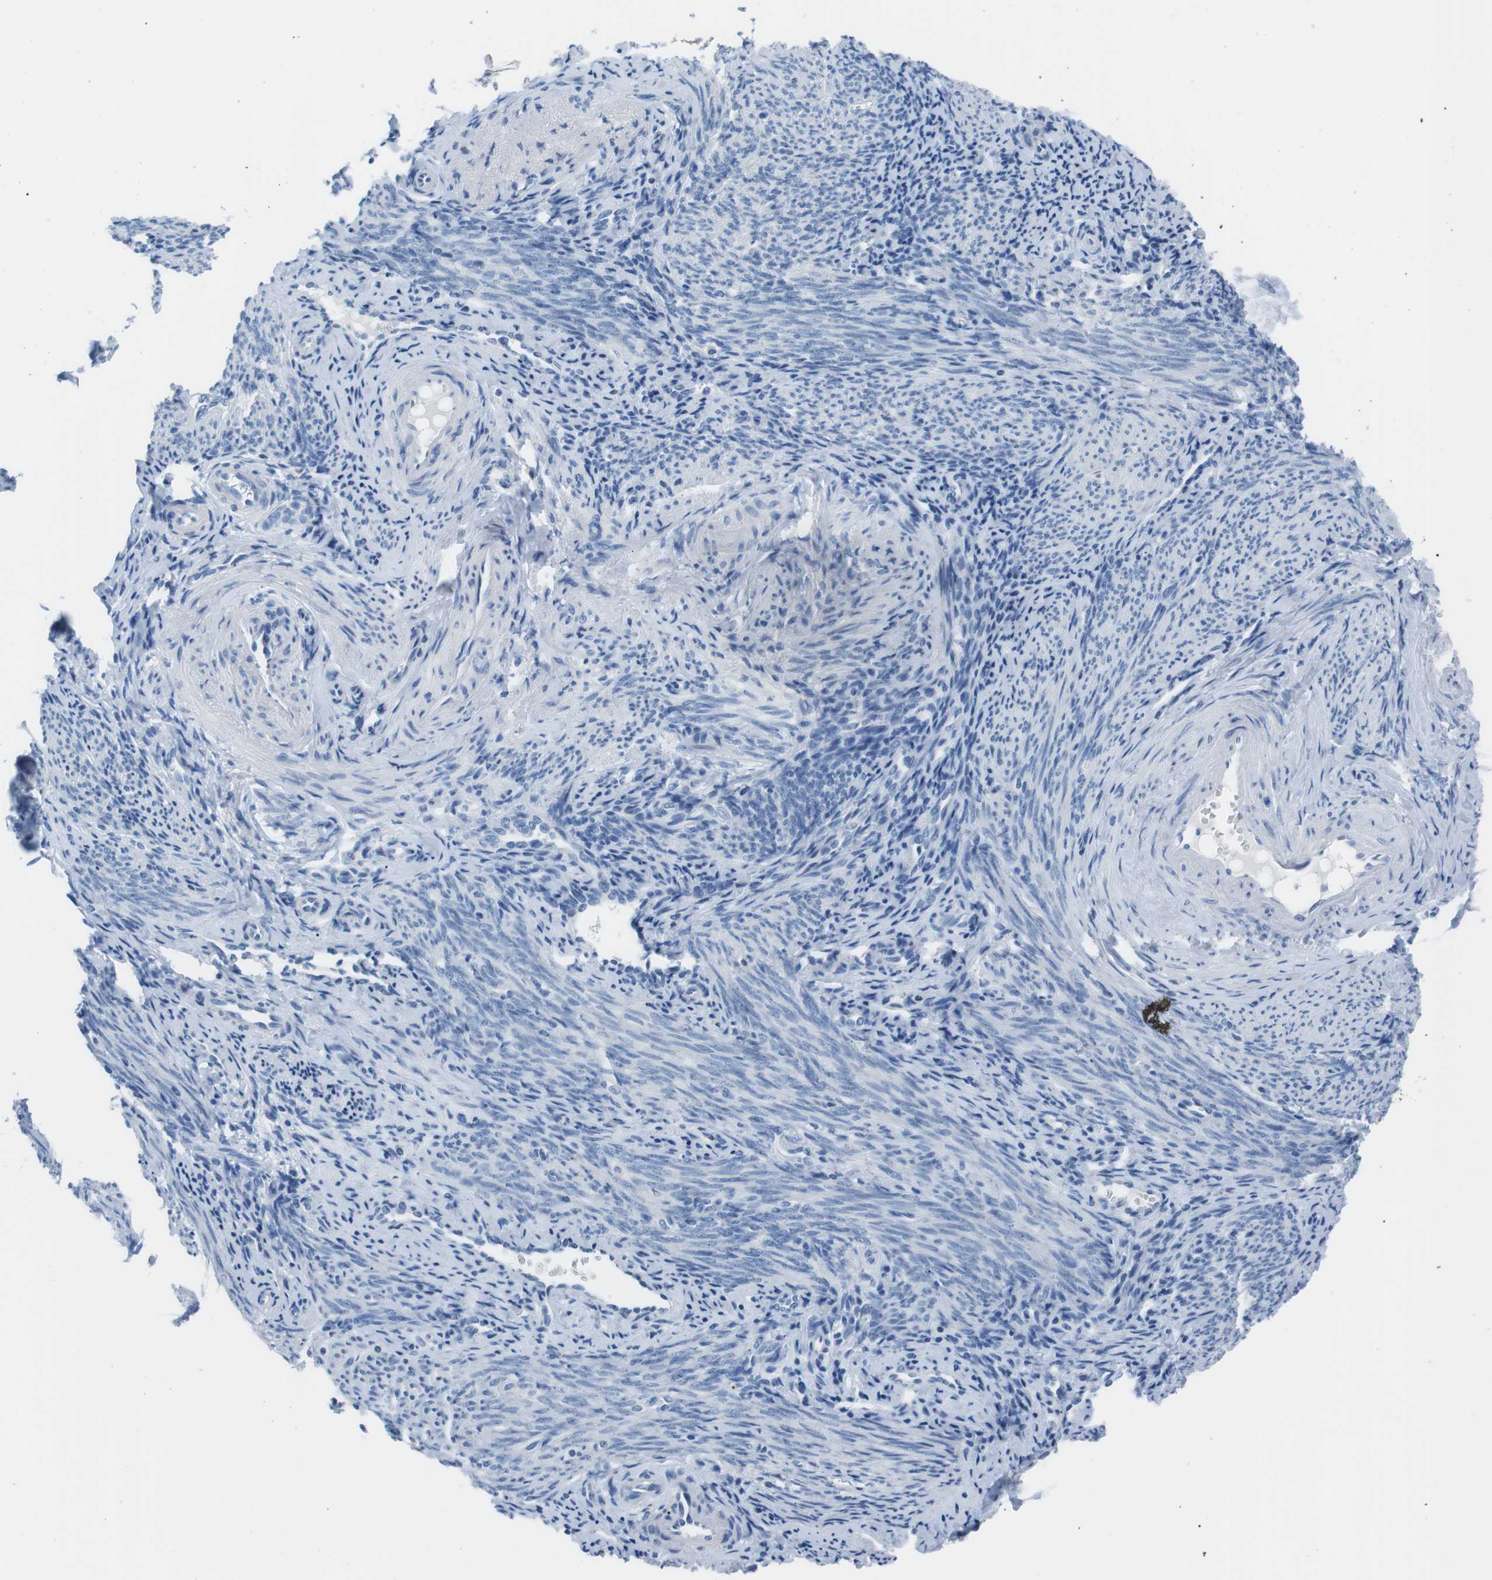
{"staining": {"intensity": "negative", "quantity": "none", "location": "none"}, "tissue": "endometrium", "cell_type": "Cells in endometrial stroma", "image_type": "normal", "snomed": [{"axis": "morphology", "description": "Normal tissue, NOS"}, {"axis": "topography", "description": "Endometrium"}], "caption": "Protein analysis of benign endometrium demonstrates no significant positivity in cells in endometrial stroma. (DAB (3,3'-diaminobenzidine) immunohistochemistry (IHC) with hematoxylin counter stain).", "gene": "MUC2", "patient": {"sex": "female", "age": 50}}